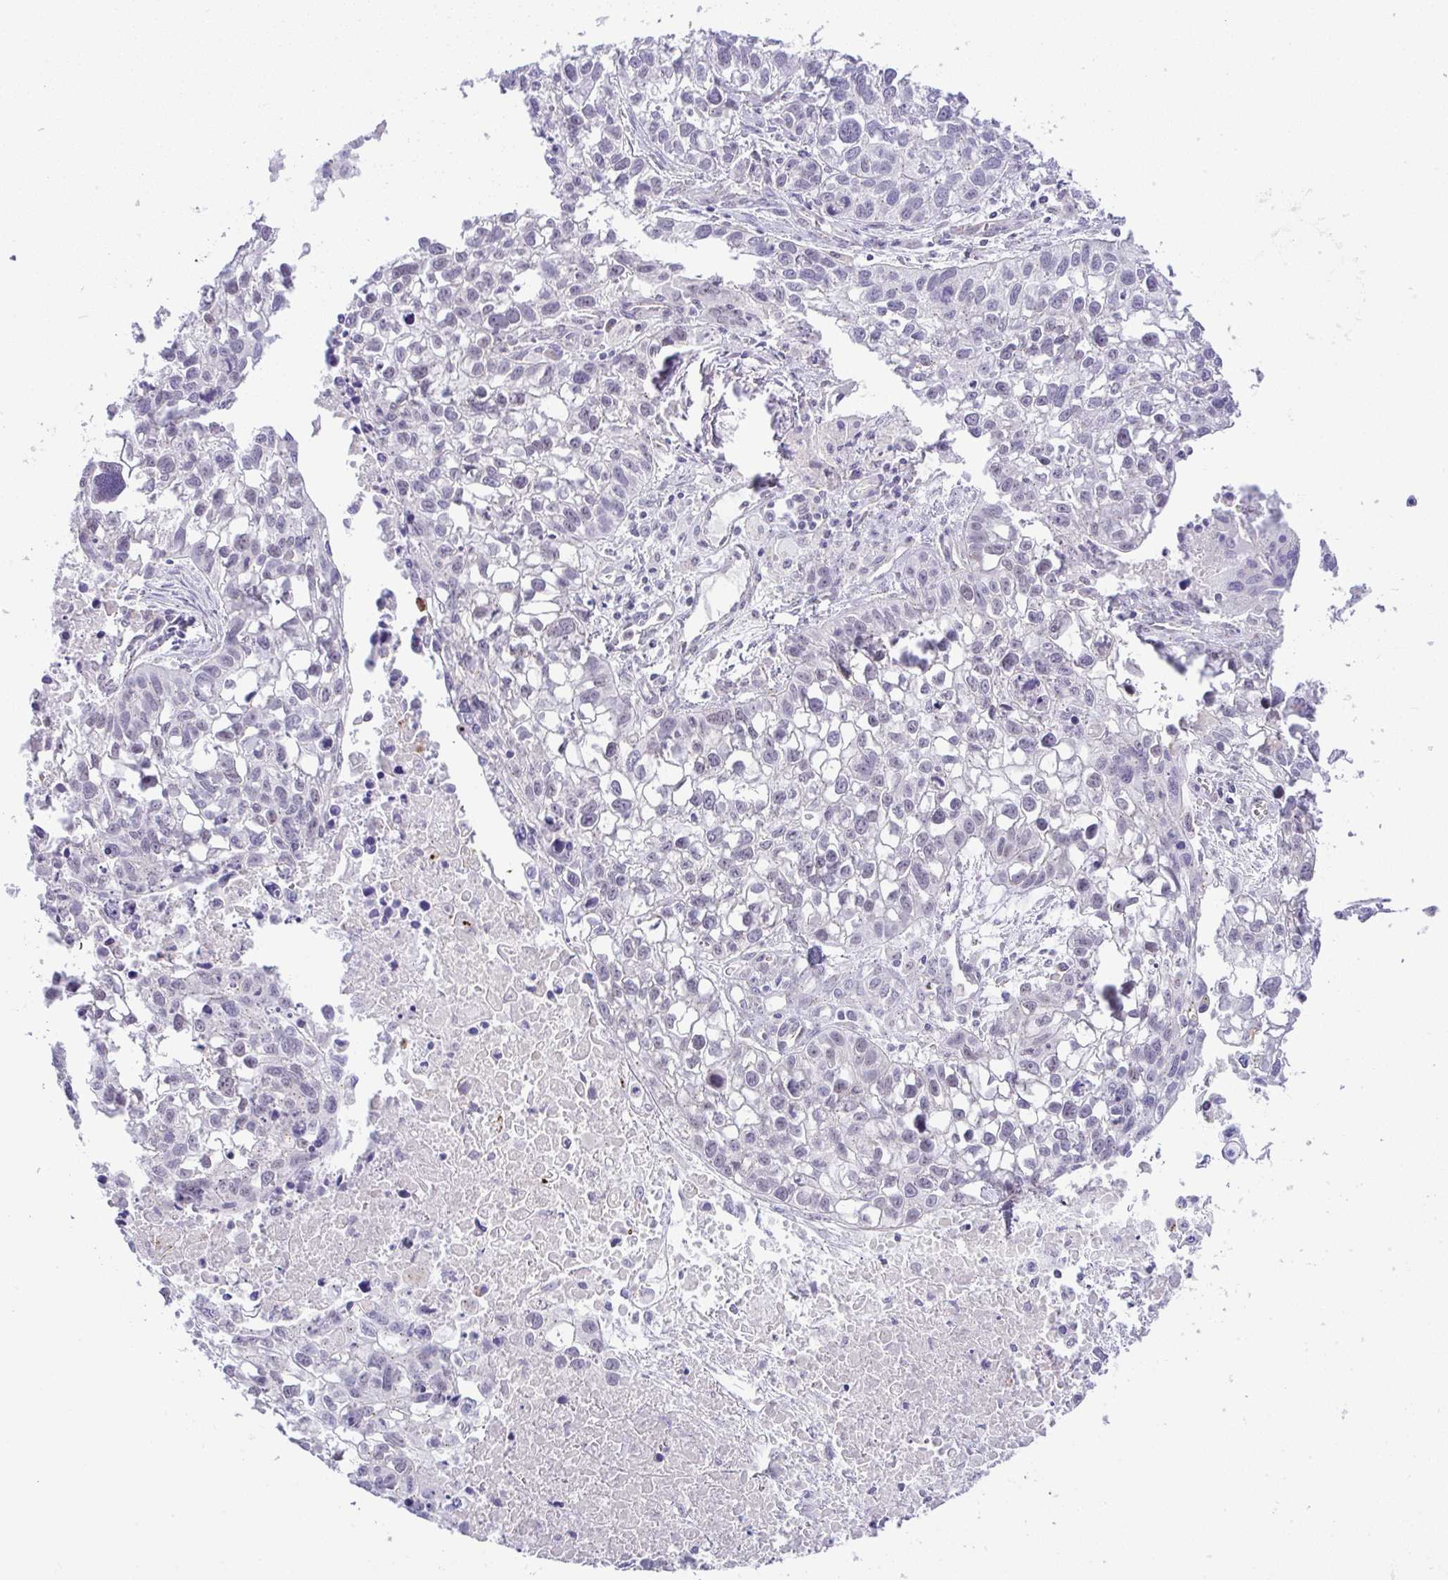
{"staining": {"intensity": "negative", "quantity": "none", "location": "none"}, "tissue": "lung cancer", "cell_type": "Tumor cells", "image_type": "cancer", "snomed": [{"axis": "morphology", "description": "Squamous cell carcinoma, NOS"}, {"axis": "topography", "description": "Lung"}], "caption": "High magnification brightfield microscopy of lung squamous cell carcinoma stained with DAB (brown) and counterstained with hematoxylin (blue): tumor cells show no significant positivity. (Immunohistochemistry, brightfield microscopy, high magnification).", "gene": "FAM177A1", "patient": {"sex": "male", "age": 74}}